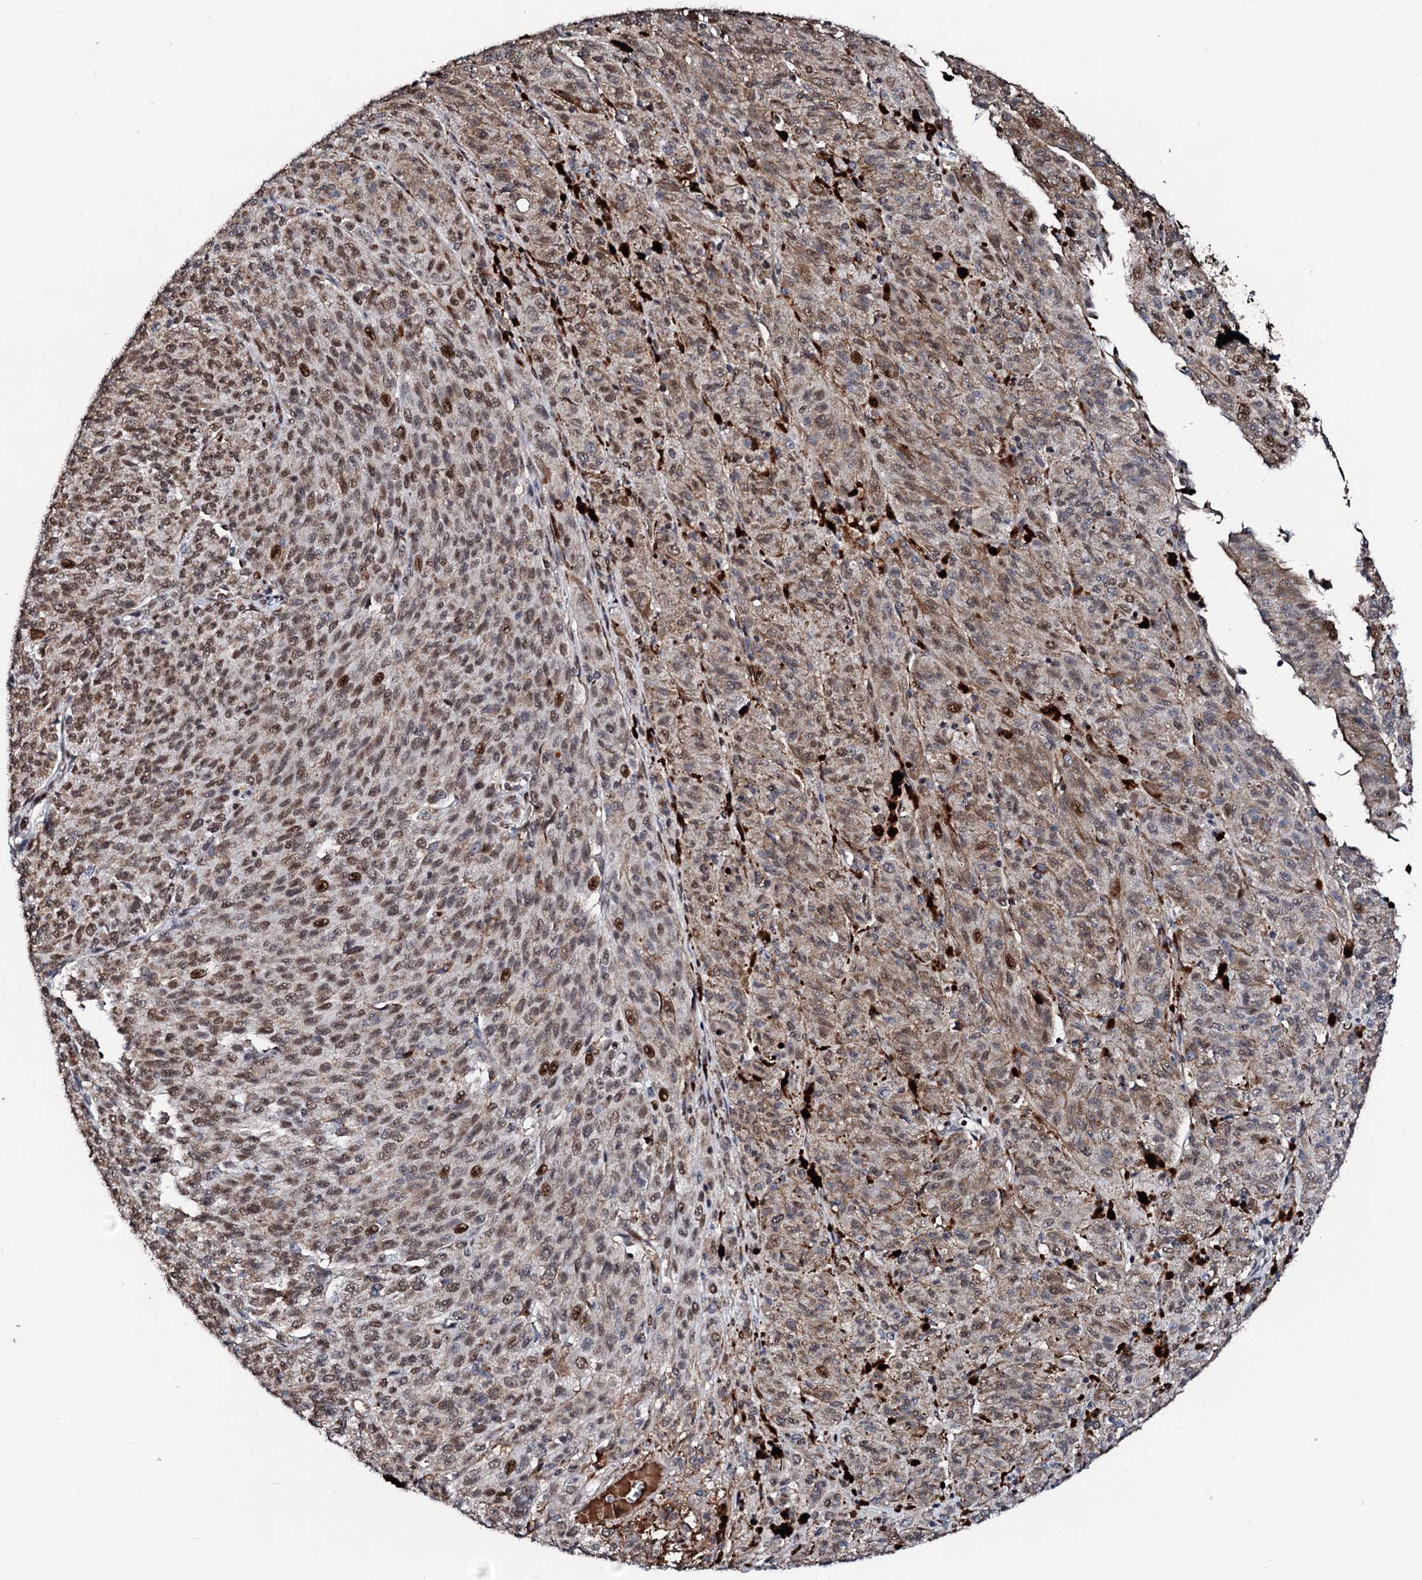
{"staining": {"intensity": "moderate", "quantity": ">75%", "location": "nuclear"}, "tissue": "melanoma", "cell_type": "Tumor cells", "image_type": "cancer", "snomed": [{"axis": "morphology", "description": "Malignant melanoma, NOS"}, {"axis": "topography", "description": "Skin"}], "caption": "Approximately >75% of tumor cells in malignant melanoma exhibit moderate nuclear protein staining as visualized by brown immunohistochemical staining.", "gene": "KIF18A", "patient": {"sex": "female", "age": 52}}